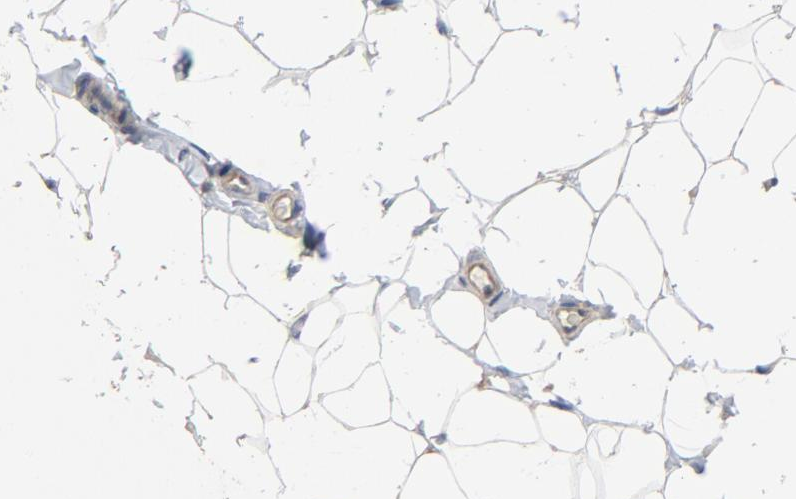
{"staining": {"intensity": "weak", "quantity": "25%-75%", "location": "cytoplasmic/membranous"}, "tissue": "adipose tissue", "cell_type": "Adipocytes", "image_type": "normal", "snomed": [{"axis": "morphology", "description": "Normal tissue, NOS"}, {"axis": "topography", "description": "Soft tissue"}], "caption": "A high-resolution image shows immunohistochemistry (IHC) staining of unremarkable adipose tissue, which reveals weak cytoplasmic/membranous positivity in approximately 25%-75% of adipocytes. (IHC, brightfield microscopy, high magnification).", "gene": "DYNLT3", "patient": {"sex": "male", "age": 26}}